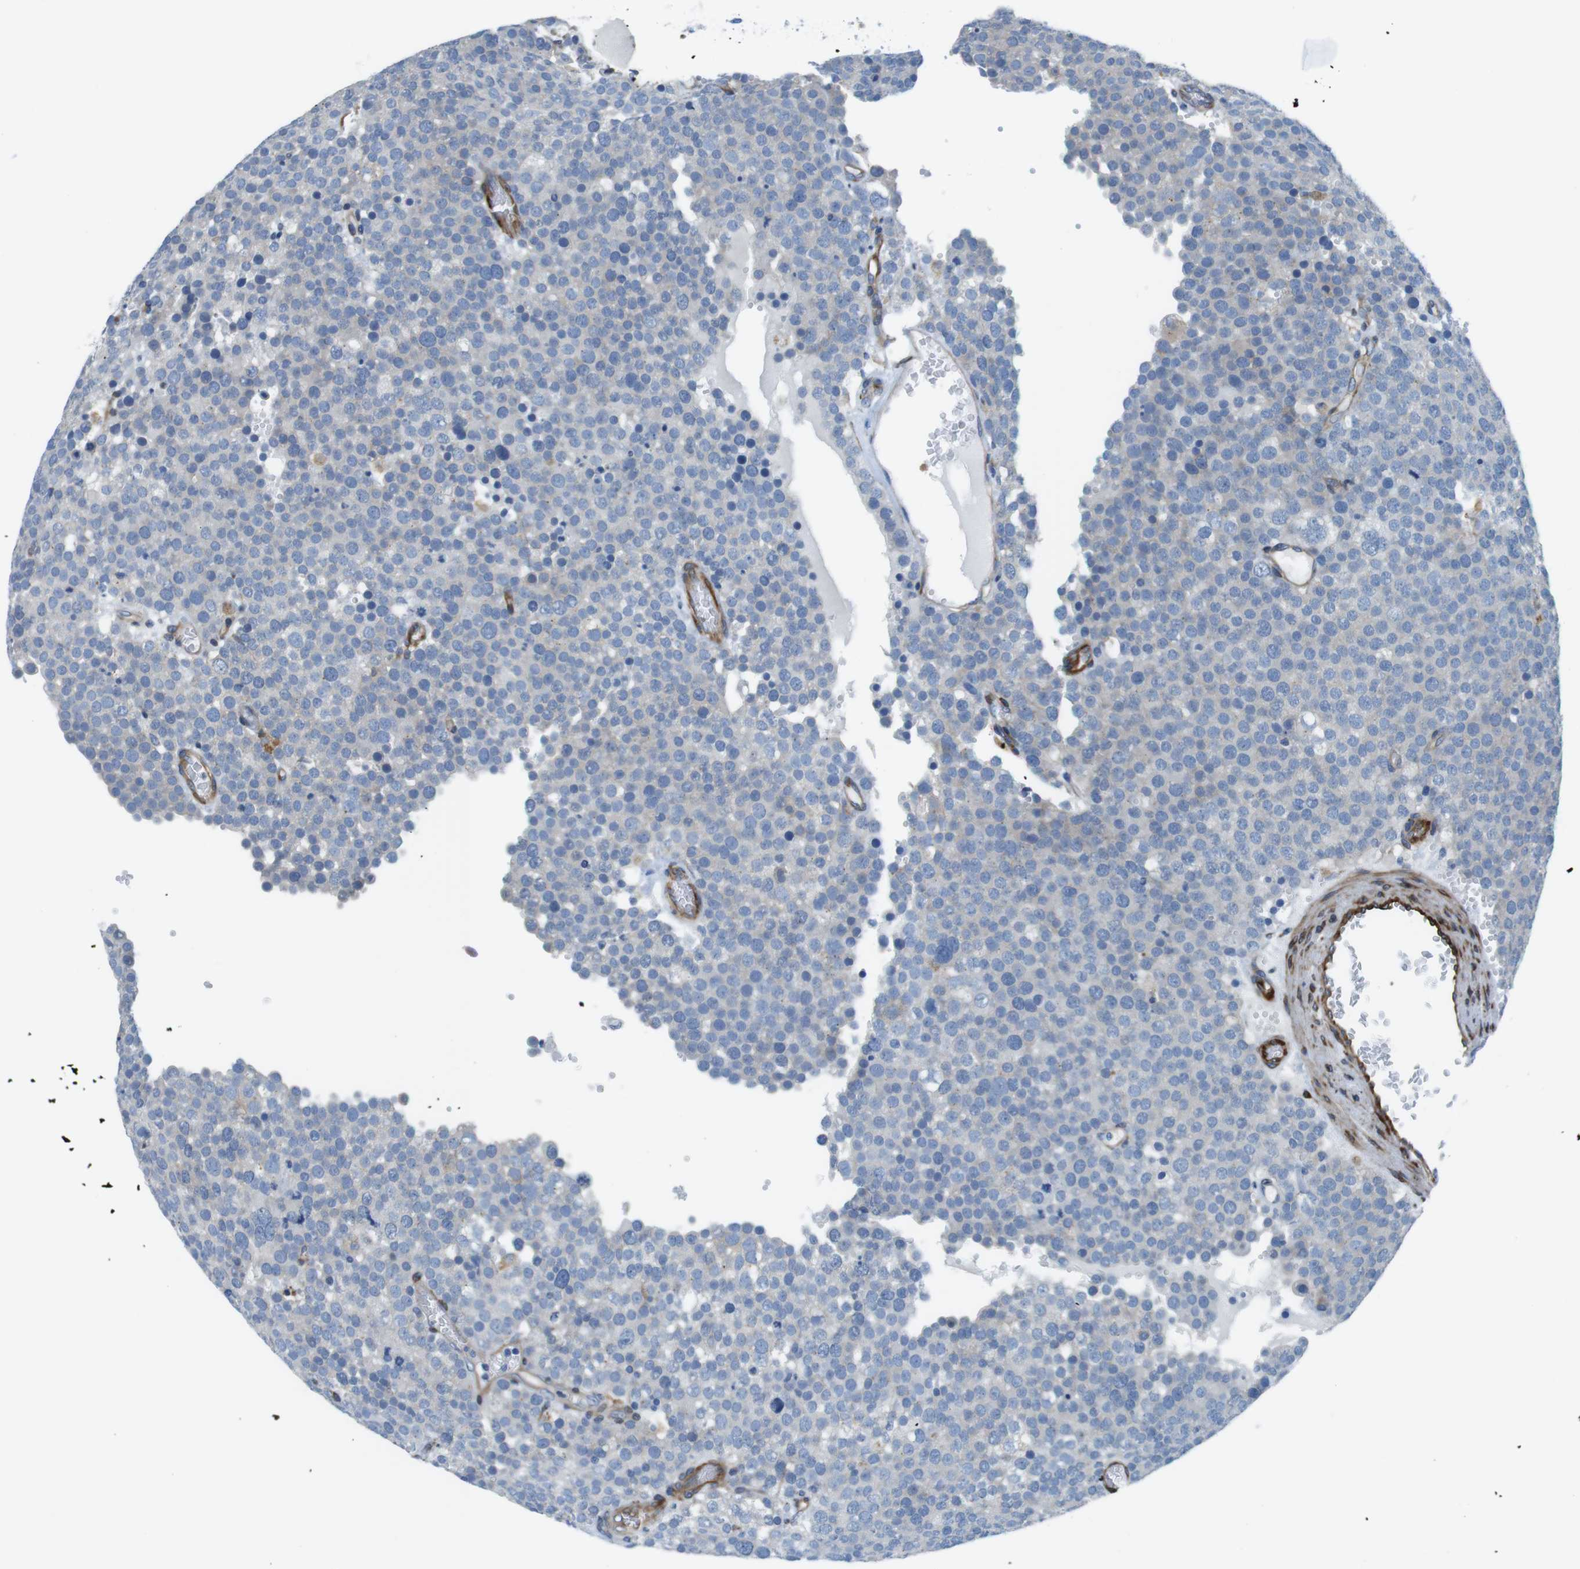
{"staining": {"intensity": "negative", "quantity": "none", "location": "none"}, "tissue": "testis cancer", "cell_type": "Tumor cells", "image_type": "cancer", "snomed": [{"axis": "morphology", "description": "Normal tissue, NOS"}, {"axis": "morphology", "description": "Seminoma, NOS"}, {"axis": "topography", "description": "Testis"}], "caption": "Testis seminoma was stained to show a protein in brown. There is no significant expression in tumor cells. (Stains: DAB immunohistochemistry (IHC) with hematoxylin counter stain, Microscopy: brightfield microscopy at high magnification).", "gene": "EMP2", "patient": {"sex": "male", "age": 71}}